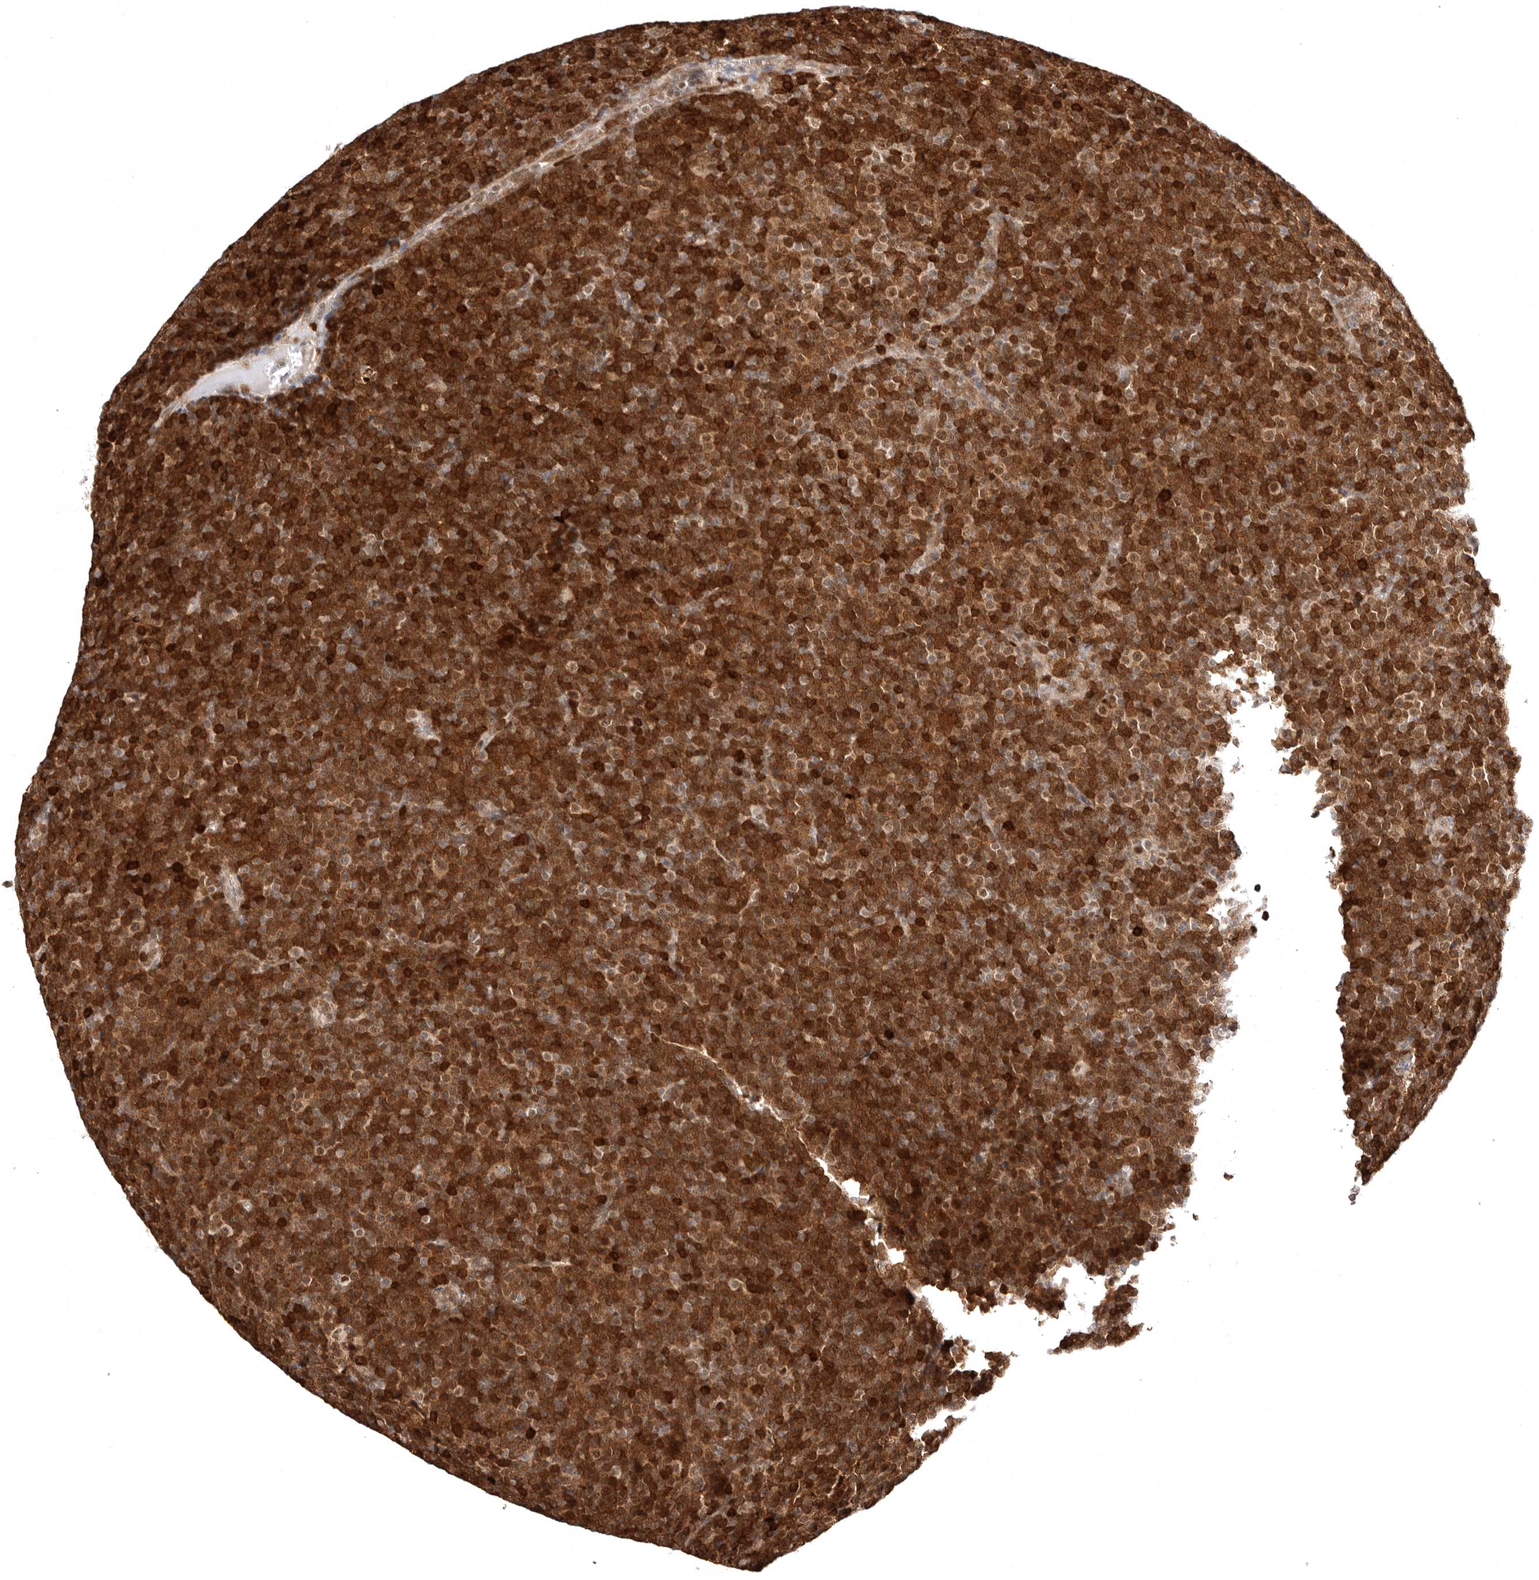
{"staining": {"intensity": "strong", "quantity": ">75%", "location": "cytoplasmic/membranous,nuclear"}, "tissue": "lymphoma", "cell_type": "Tumor cells", "image_type": "cancer", "snomed": [{"axis": "morphology", "description": "Malignant lymphoma, non-Hodgkin's type, Low grade"}, {"axis": "topography", "description": "Lymph node"}], "caption": "Tumor cells display high levels of strong cytoplasmic/membranous and nuclear expression in approximately >75% of cells in human lymphoma.", "gene": "MED8", "patient": {"sex": "female", "age": 67}}